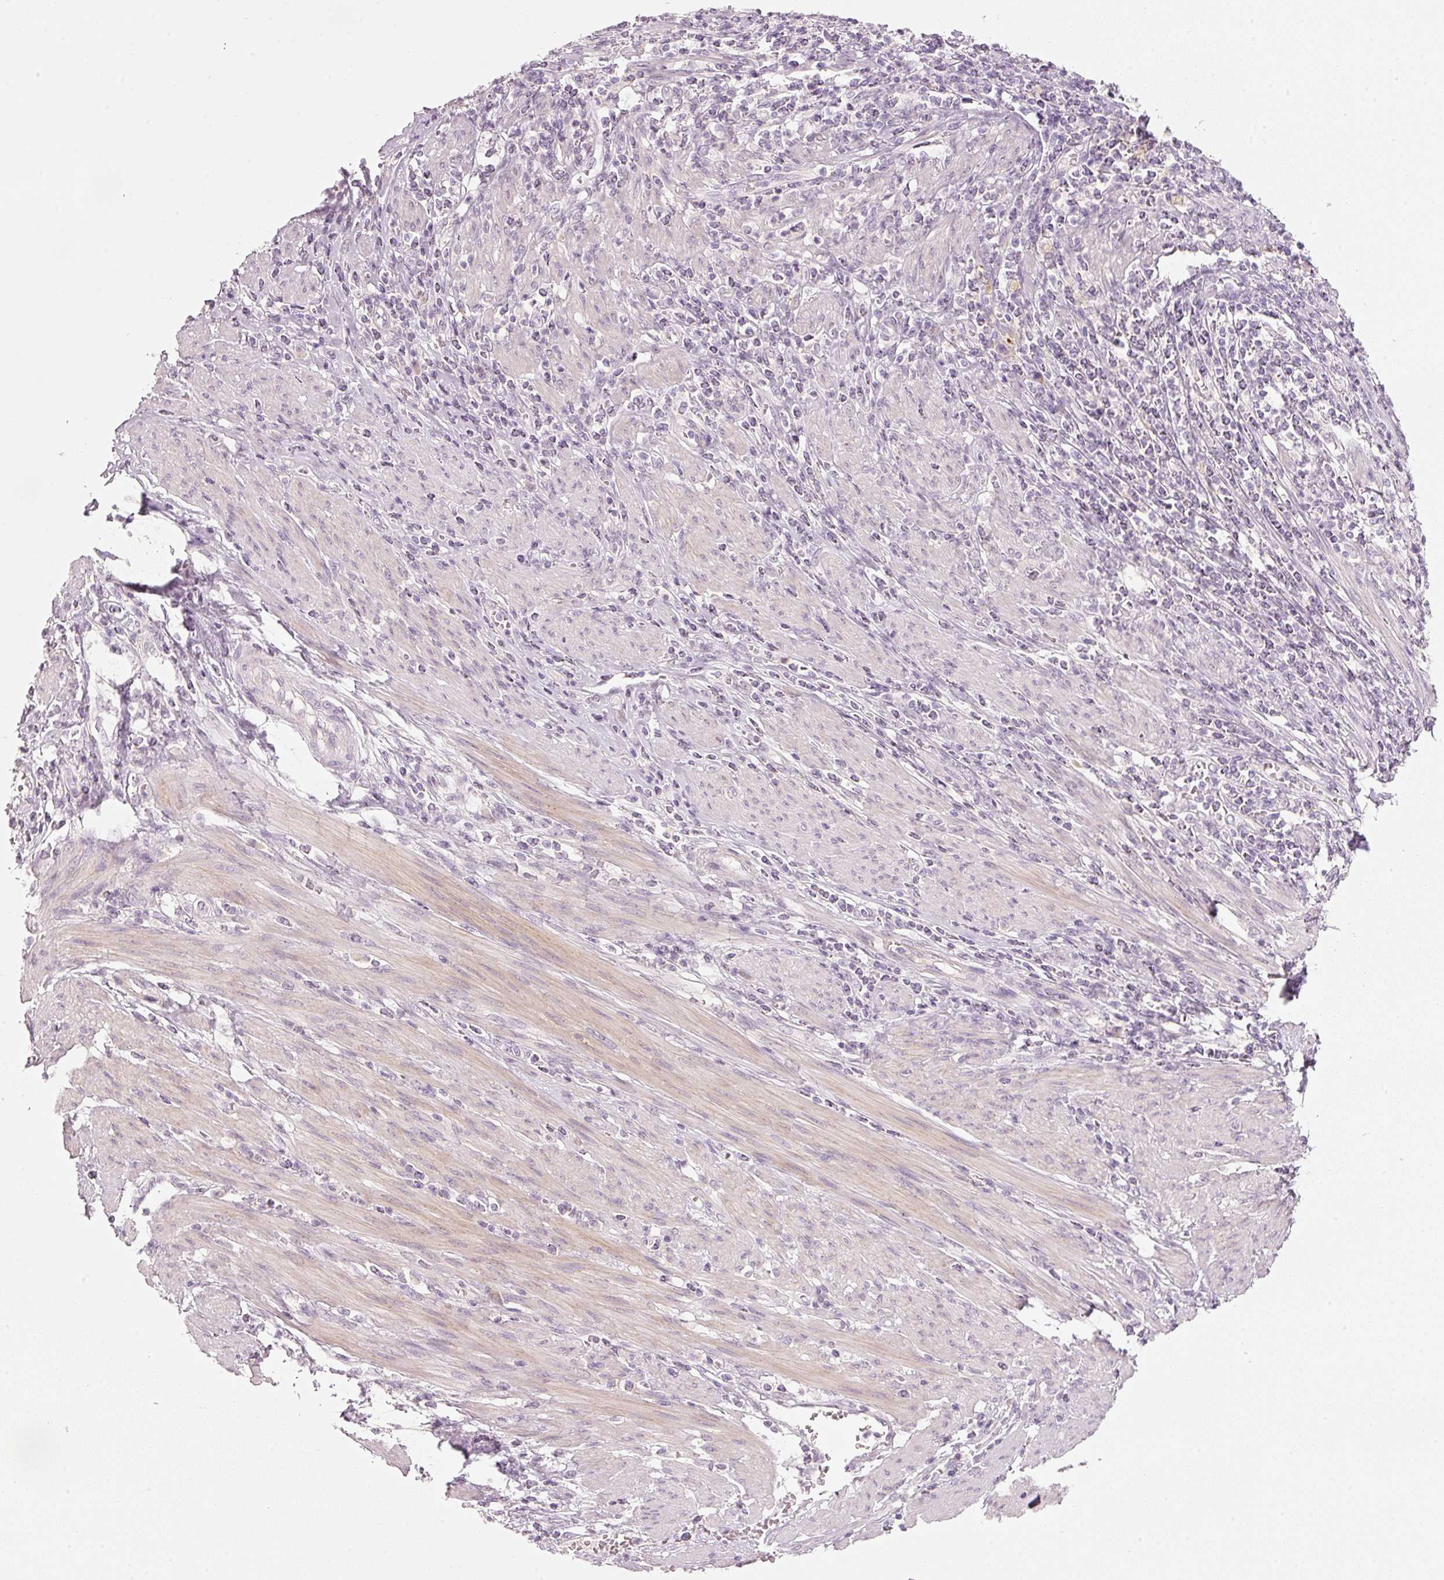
{"staining": {"intensity": "negative", "quantity": "none", "location": "none"}, "tissue": "cervical cancer", "cell_type": "Tumor cells", "image_type": "cancer", "snomed": [{"axis": "morphology", "description": "Squamous cell carcinoma, NOS"}, {"axis": "topography", "description": "Cervix"}], "caption": "An immunohistochemistry (IHC) micrograph of cervical cancer is shown. There is no staining in tumor cells of cervical cancer.", "gene": "STEAP1", "patient": {"sex": "female", "age": 70}}